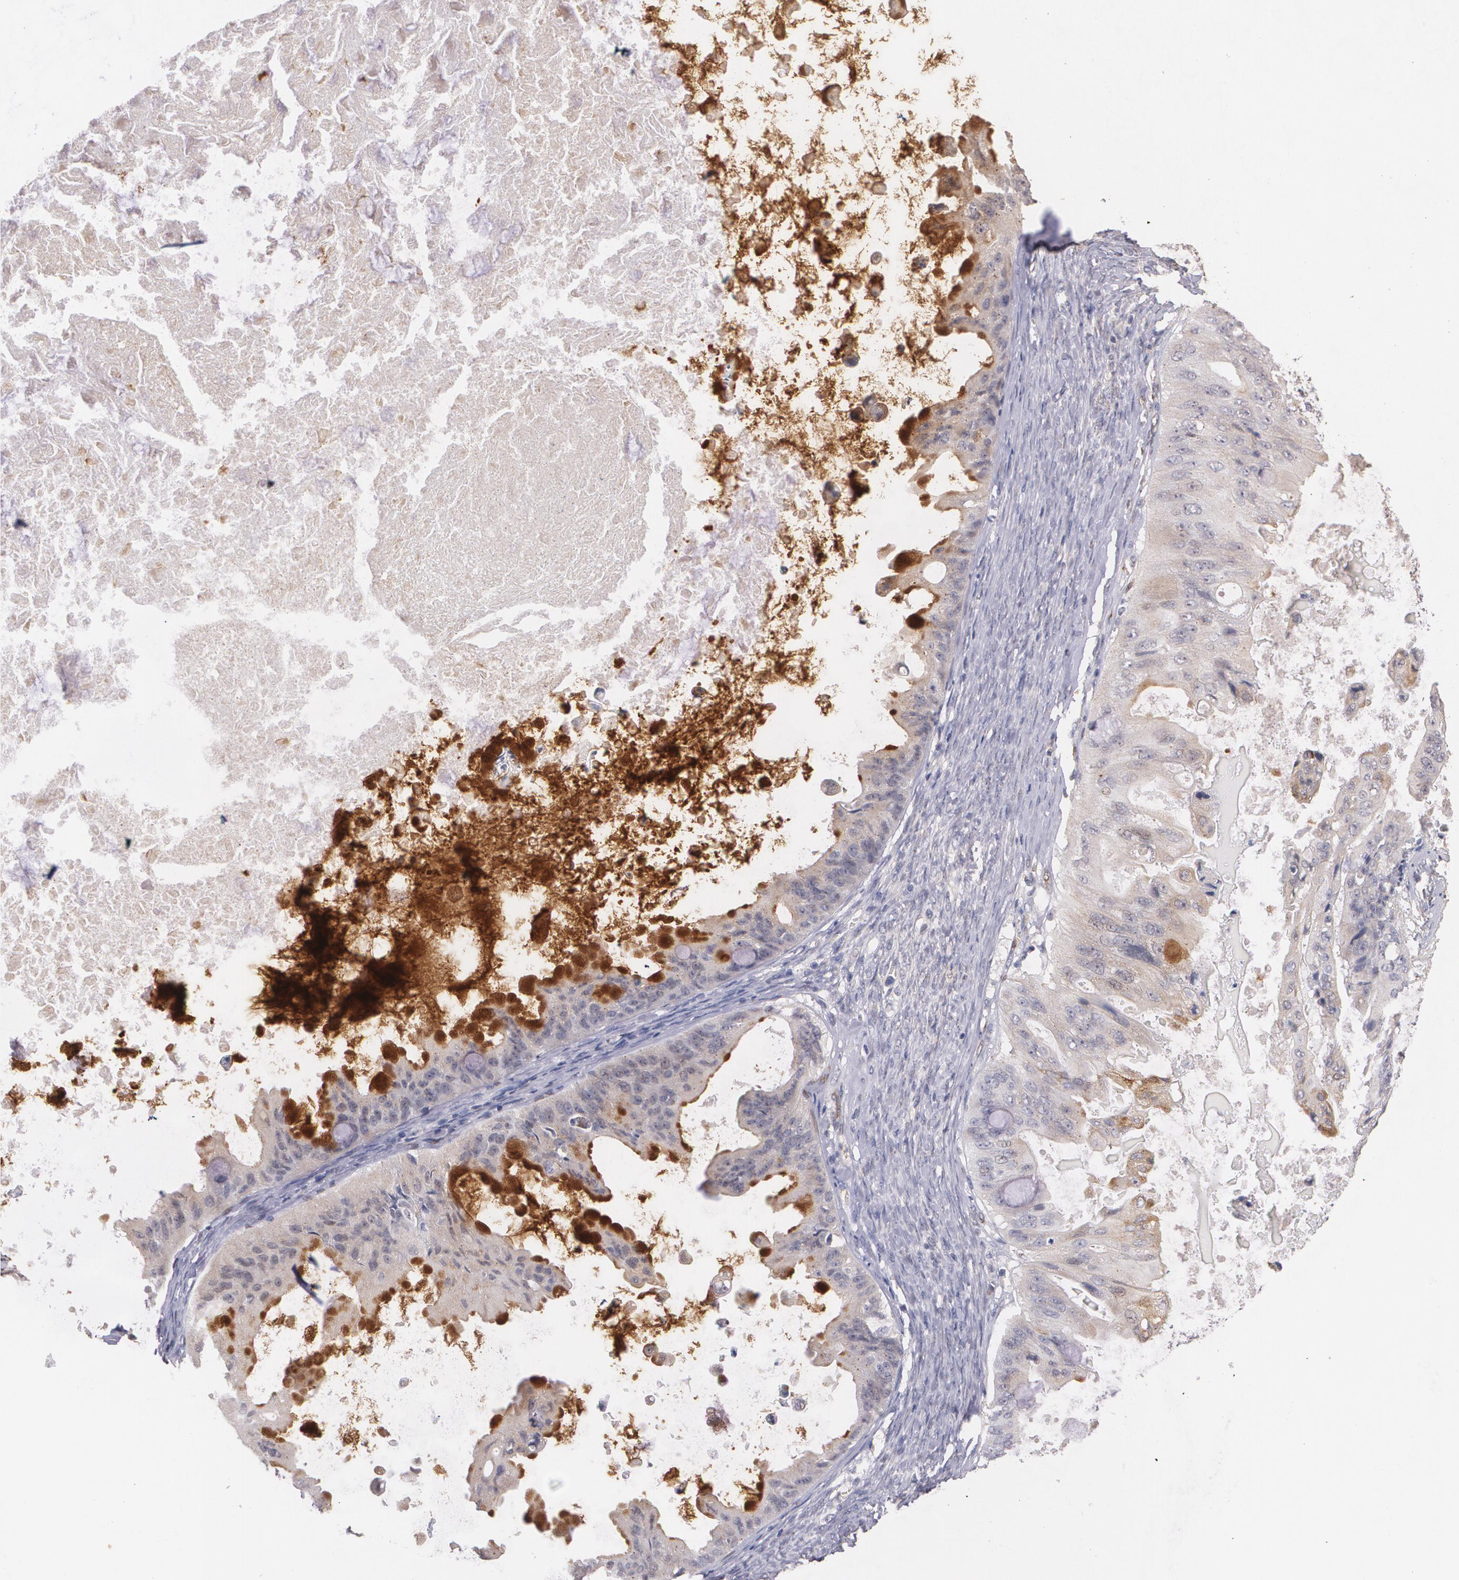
{"staining": {"intensity": "weak", "quantity": "25%-75%", "location": "cytoplasmic/membranous"}, "tissue": "ovarian cancer", "cell_type": "Tumor cells", "image_type": "cancer", "snomed": [{"axis": "morphology", "description": "Cystadenocarcinoma, mucinous, NOS"}, {"axis": "topography", "description": "Ovary"}], "caption": "This is an image of immunohistochemistry staining of mucinous cystadenocarcinoma (ovarian), which shows weak staining in the cytoplasmic/membranous of tumor cells.", "gene": "IFNGR2", "patient": {"sex": "female", "age": 37}}